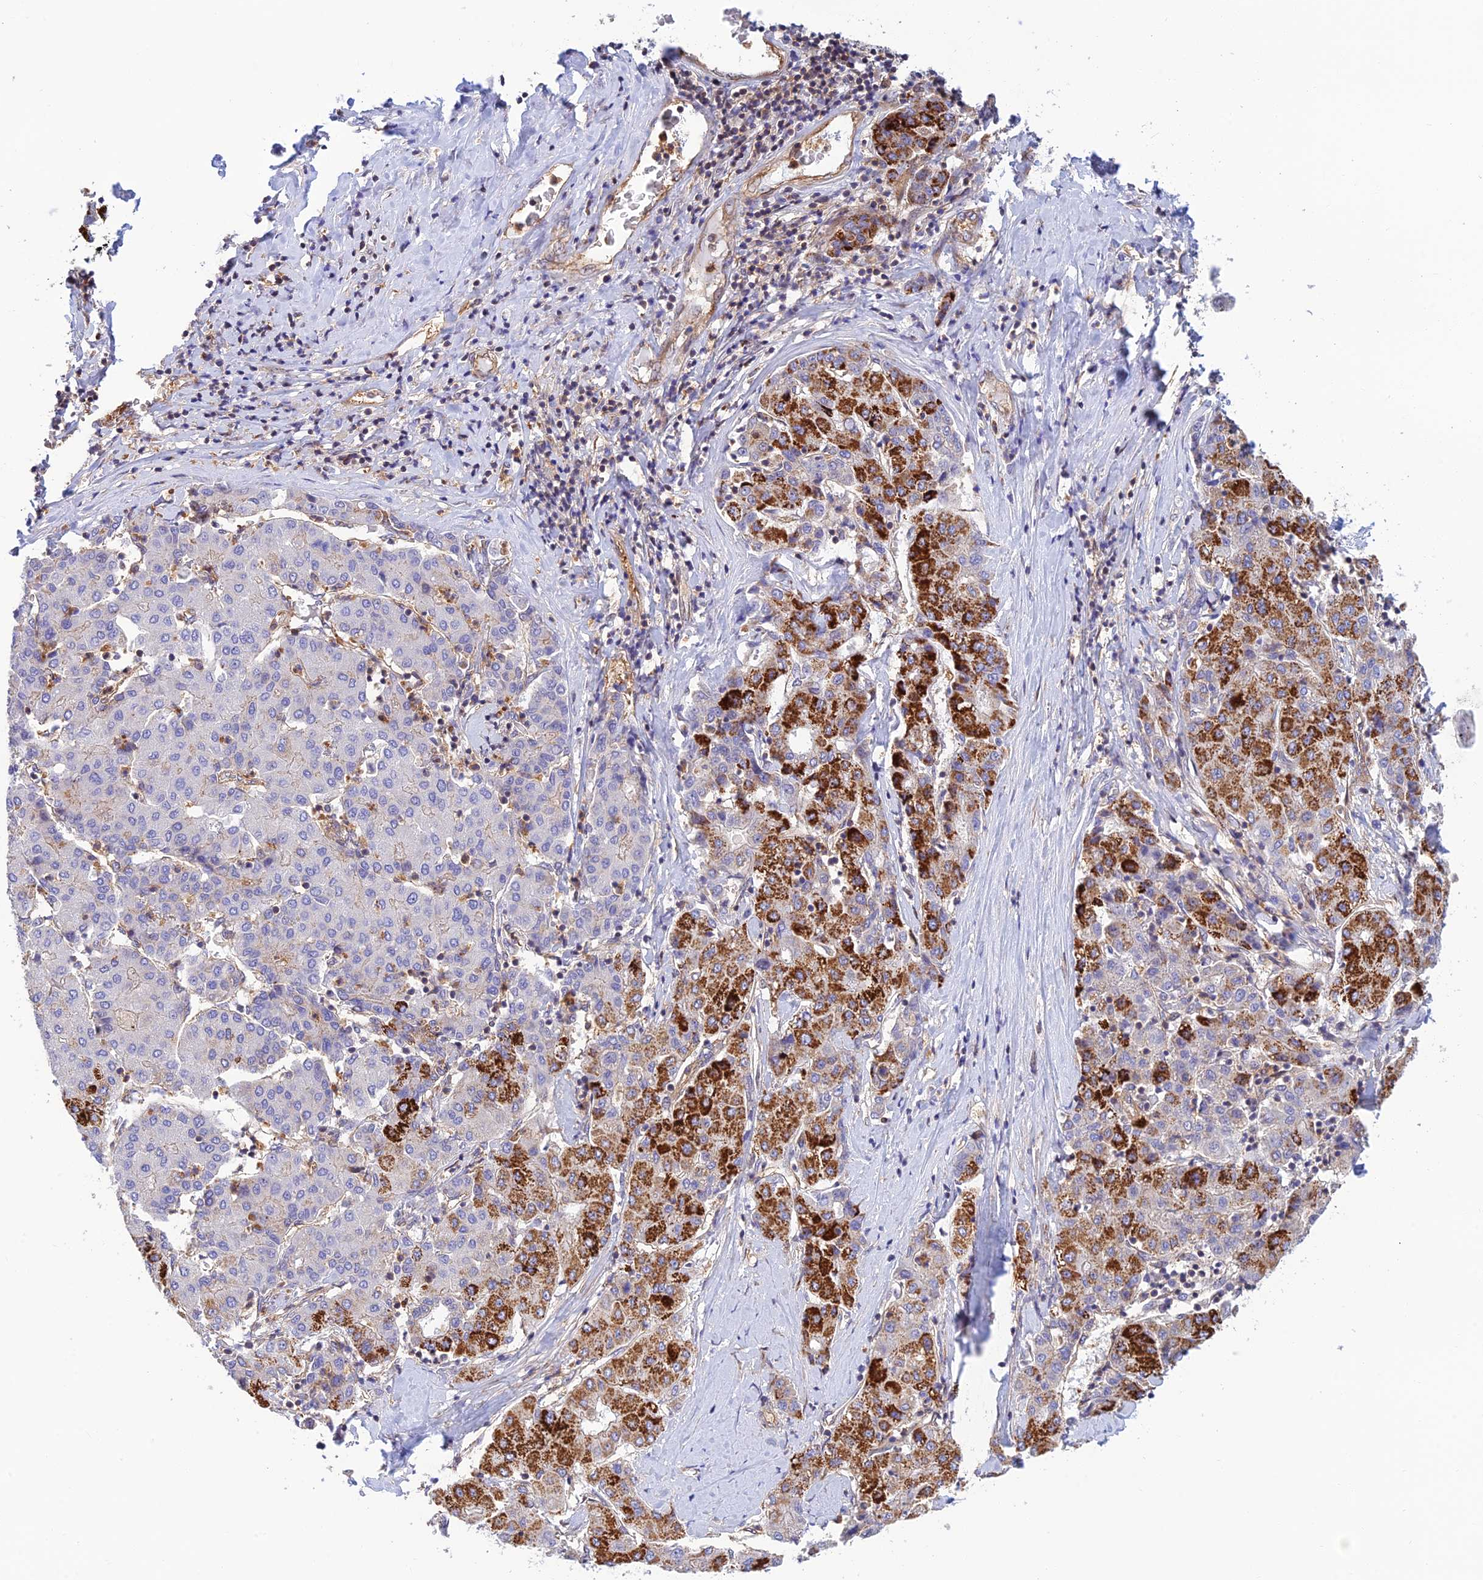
{"staining": {"intensity": "strong", "quantity": "25%-75%", "location": "cytoplasmic/membranous"}, "tissue": "liver cancer", "cell_type": "Tumor cells", "image_type": "cancer", "snomed": [{"axis": "morphology", "description": "Carcinoma, Hepatocellular, NOS"}, {"axis": "topography", "description": "Liver"}], "caption": "IHC image of neoplastic tissue: human liver hepatocellular carcinoma stained using IHC reveals high levels of strong protein expression localized specifically in the cytoplasmic/membranous of tumor cells, appearing as a cytoplasmic/membranous brown color.", "gene": "PPP1R12C", "patient": {"sex": "male", "age": 65}}